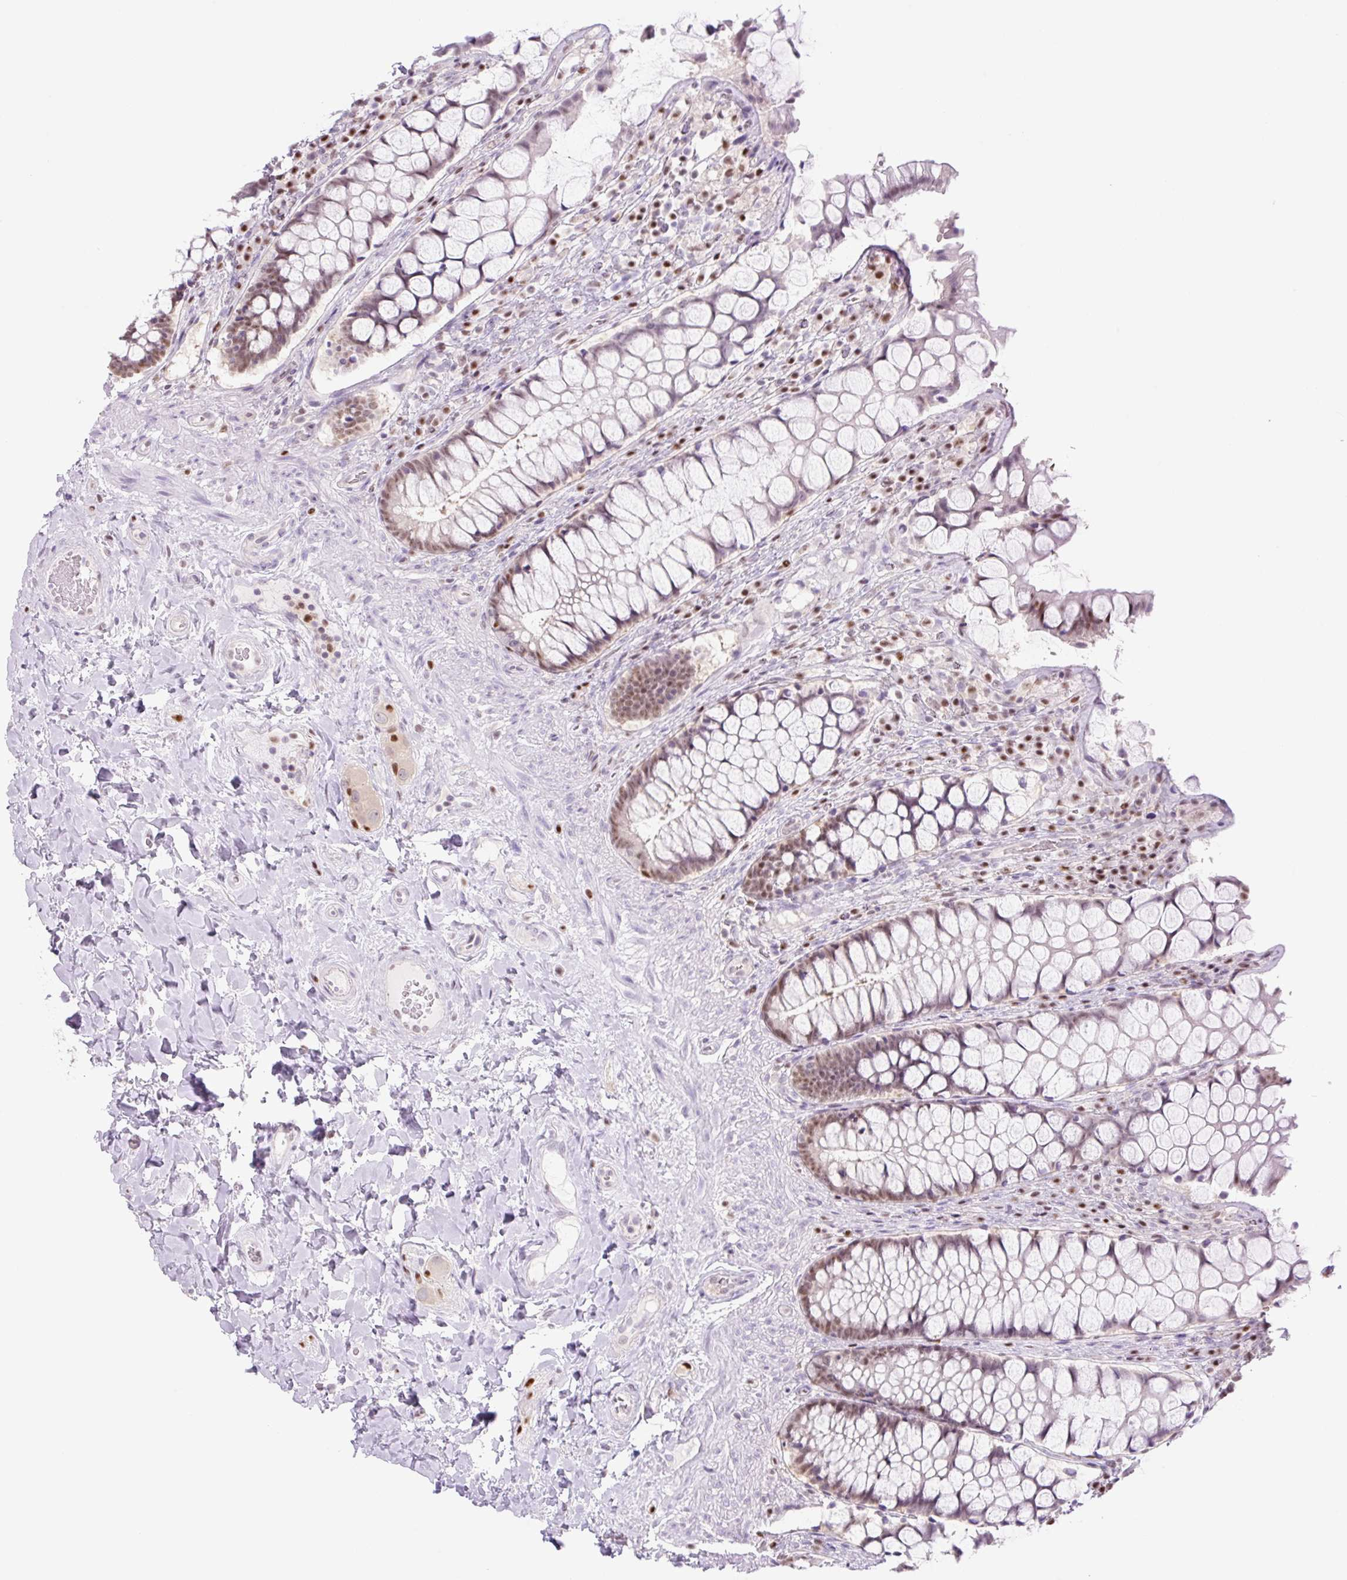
{"staining": {"intensity": "moderate", "quantity": ">75%", "location": "nuclear"}, "tissue": "rectum", "cell_type": "Glandular cells", "image_type": "normal", "snomed": [{"axis": "morphology", "description": "Normal tissue, NOS"}, {"axis": "topography", "description": "Rectum"}], "caption": "Rectum stained with DAB (3,3'-diaminobenzidine) immunohistochemistry (IHC) displays medium levels of moderate nuclear staining in approximately >75% of glandular cells.", "gene": "TLE3", "patient": {"sex": "female", "age": 58}}